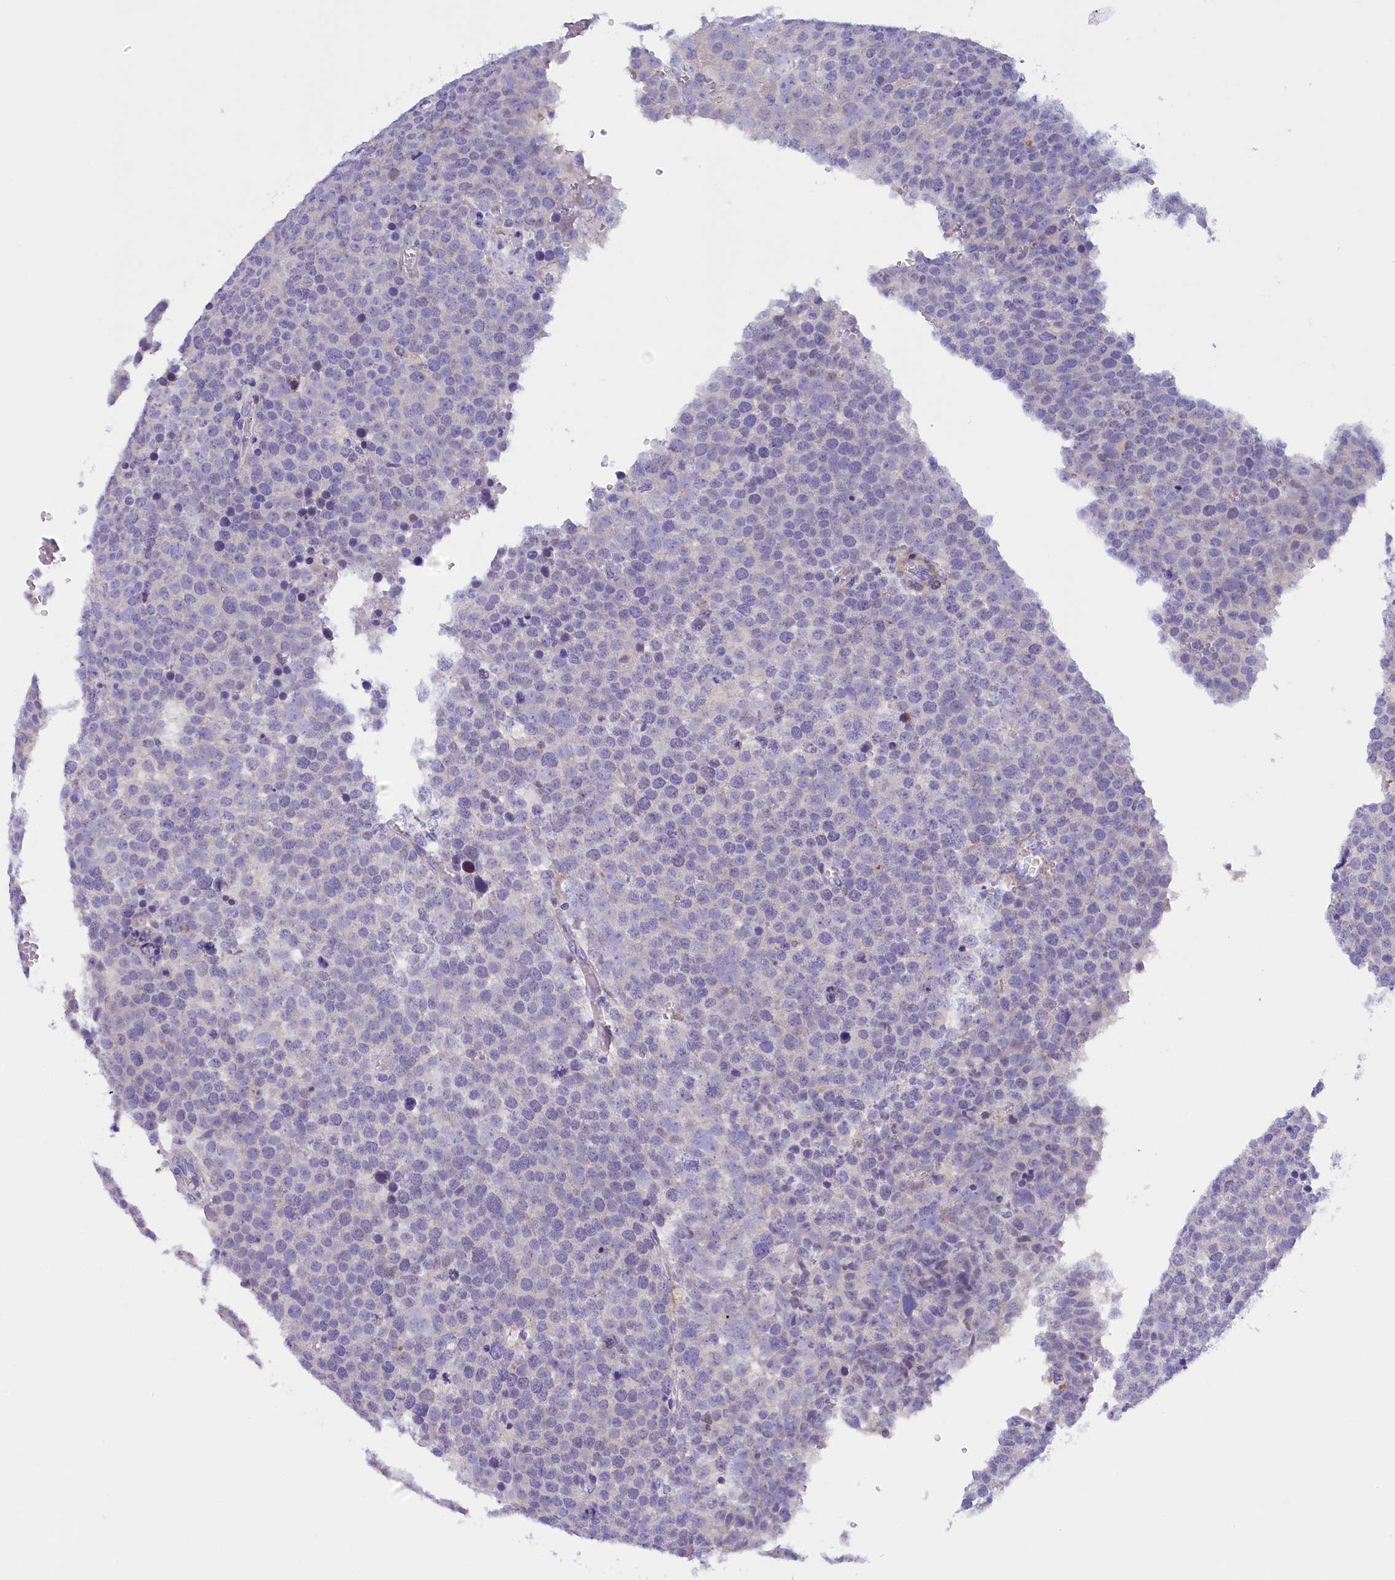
{"staining": {"intensity": "negative", "quantity": "none", "location": "none"}, "tissue": "testis cancer", "cell_type": "Tumor cells", "image_type": "cancer", "snomed": [{"axis": "morphology", "description": "Seminoma, NOS"}, {"axis": "topography", "description": "Testis"}], "caption": "Immunohistochemistry (IHC) image of neoplastic tissue: testis cancer stained with DAB (3,3'-diaminobenzidine) displays no significant protein expression in tumor cells.", "gene": "RTTN", "patient": {"sex": "male", "age": 71}}